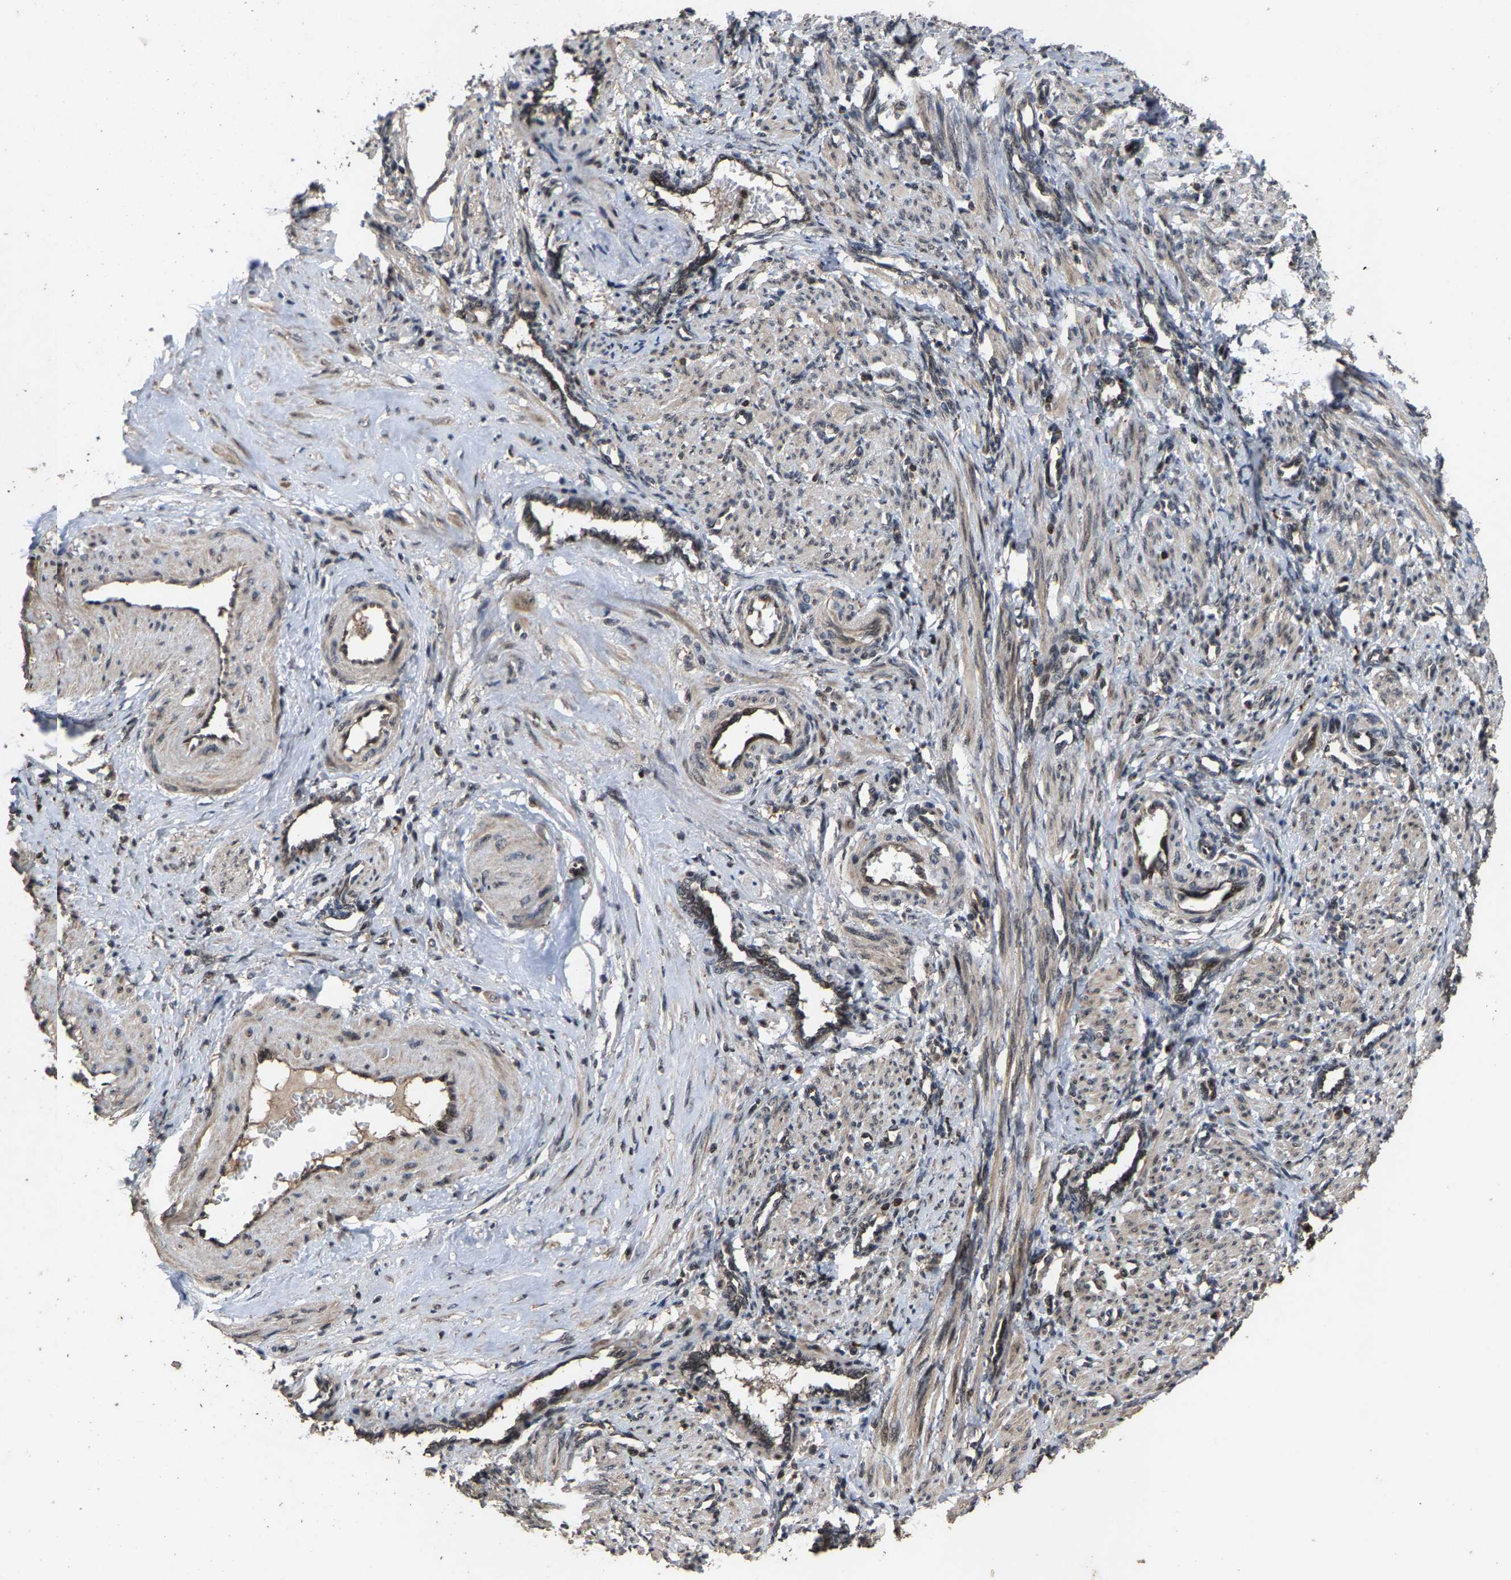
{"staining": {"intensity": "moderate", "quantity": ">75%", "location": "cytoplasmic/membranous,nuclear"}, "tissue": "smooth muscle", "cell_type": "Smooth muscle cells", "image_type": "normal", "snomed": [{"axis": "morphology", "description": "Normal tissue, NOS"}, {"axis": "topography", "description": "Endometrium"}], "caption": "IHC of normal smooth muscle exhibits medium levels of moderate cytoplasmic/membranous,nuclear expression in approximately >75% of smooth muscle cells. (brown staining indicates protein expression, while blue staining denotes nuclei).", "gene": "HAUS6", "patient": {"sex": "female", "age": 33}}